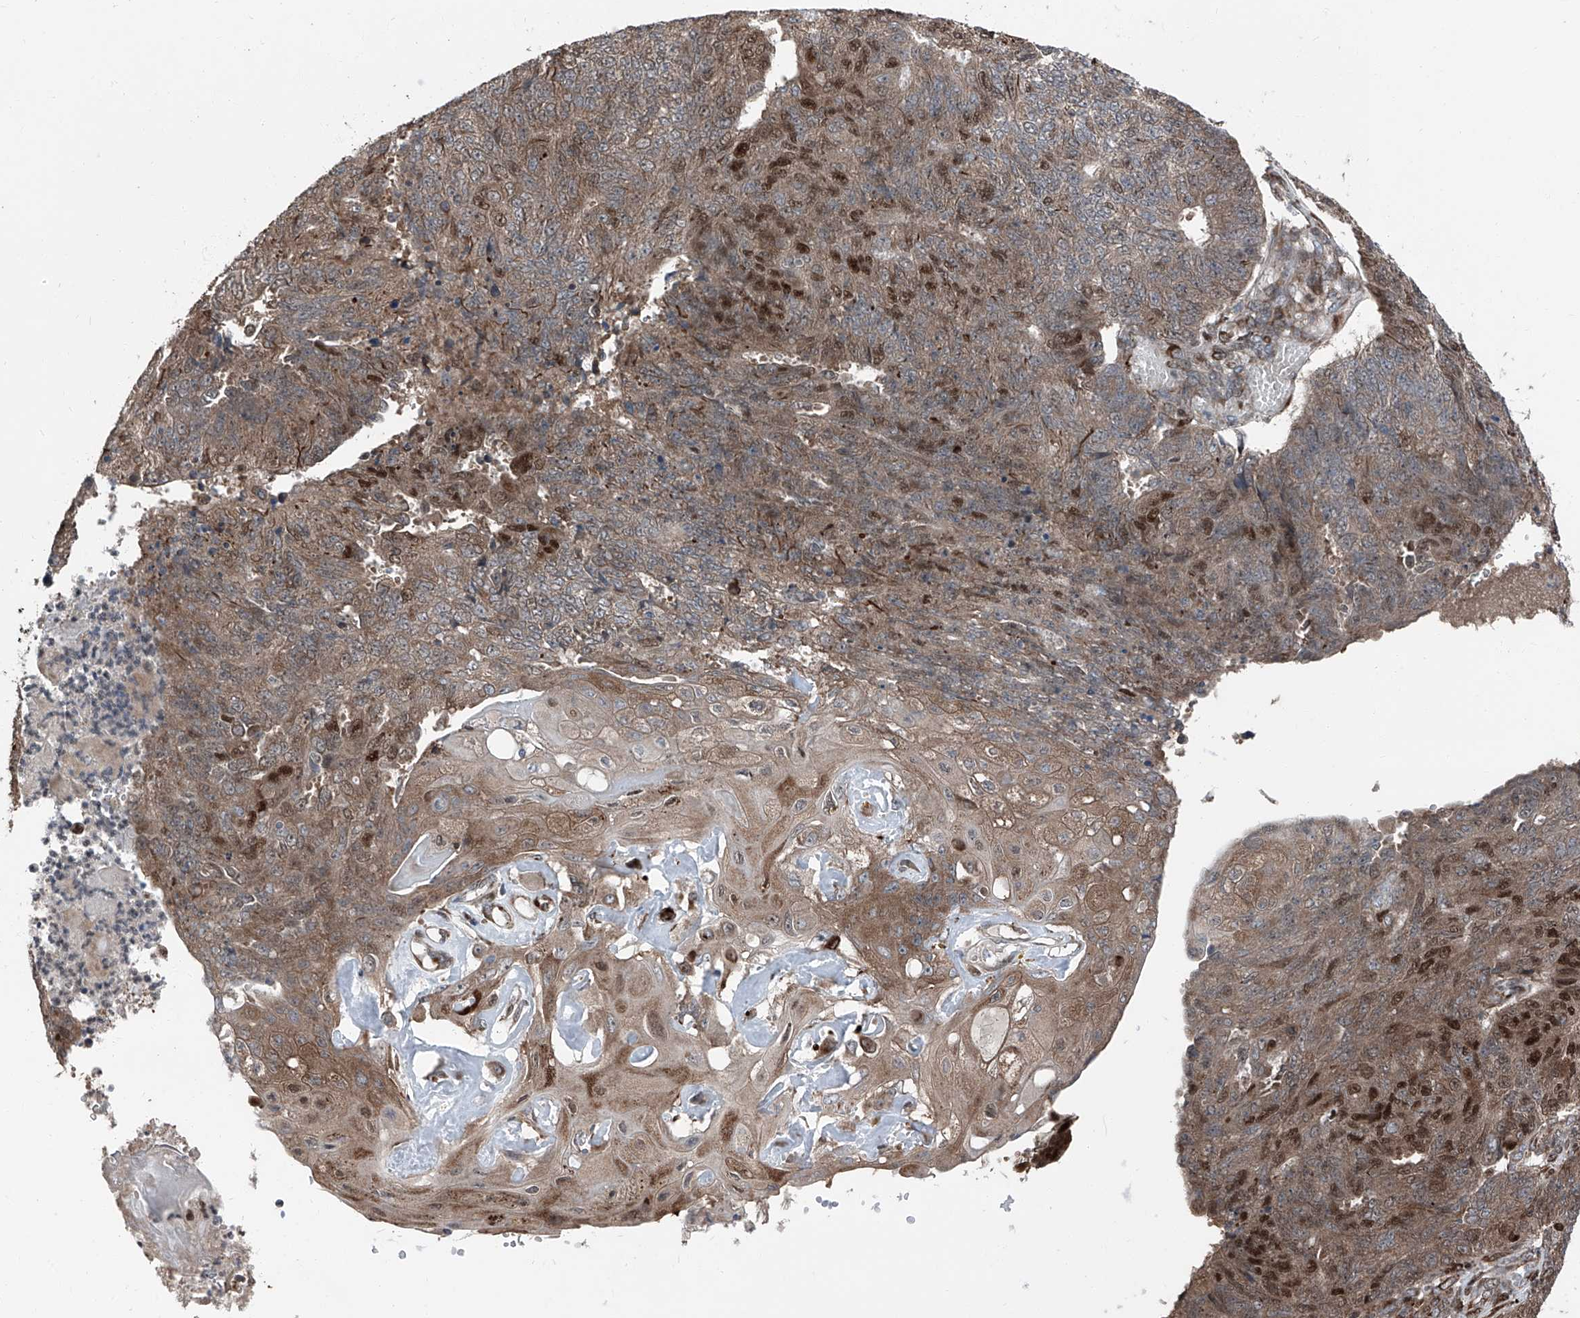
{"staining": {"intensity": "strong", "quantity": ">75%", "location": "cytoplasmic/membranous,nuclear"}, "tissue": "endometrial cancer", "cell_type": "Tumor cells", "image_type": "cancer", "snomed": [{"axis": "morphology", "description": "Adenocarcinoma, NOS"}, {"axis": "topography", "description": "Endometrium"}], "caption": "DAB immunohistochemical staining of human adenocarcinoma (endometrial) shows strong cytoplasmic/membranous and nuclear protein expression in approximately >75% of tumor cells.", "gene": "FKBP5", "patient": {"sex": "female", "age": 32}}